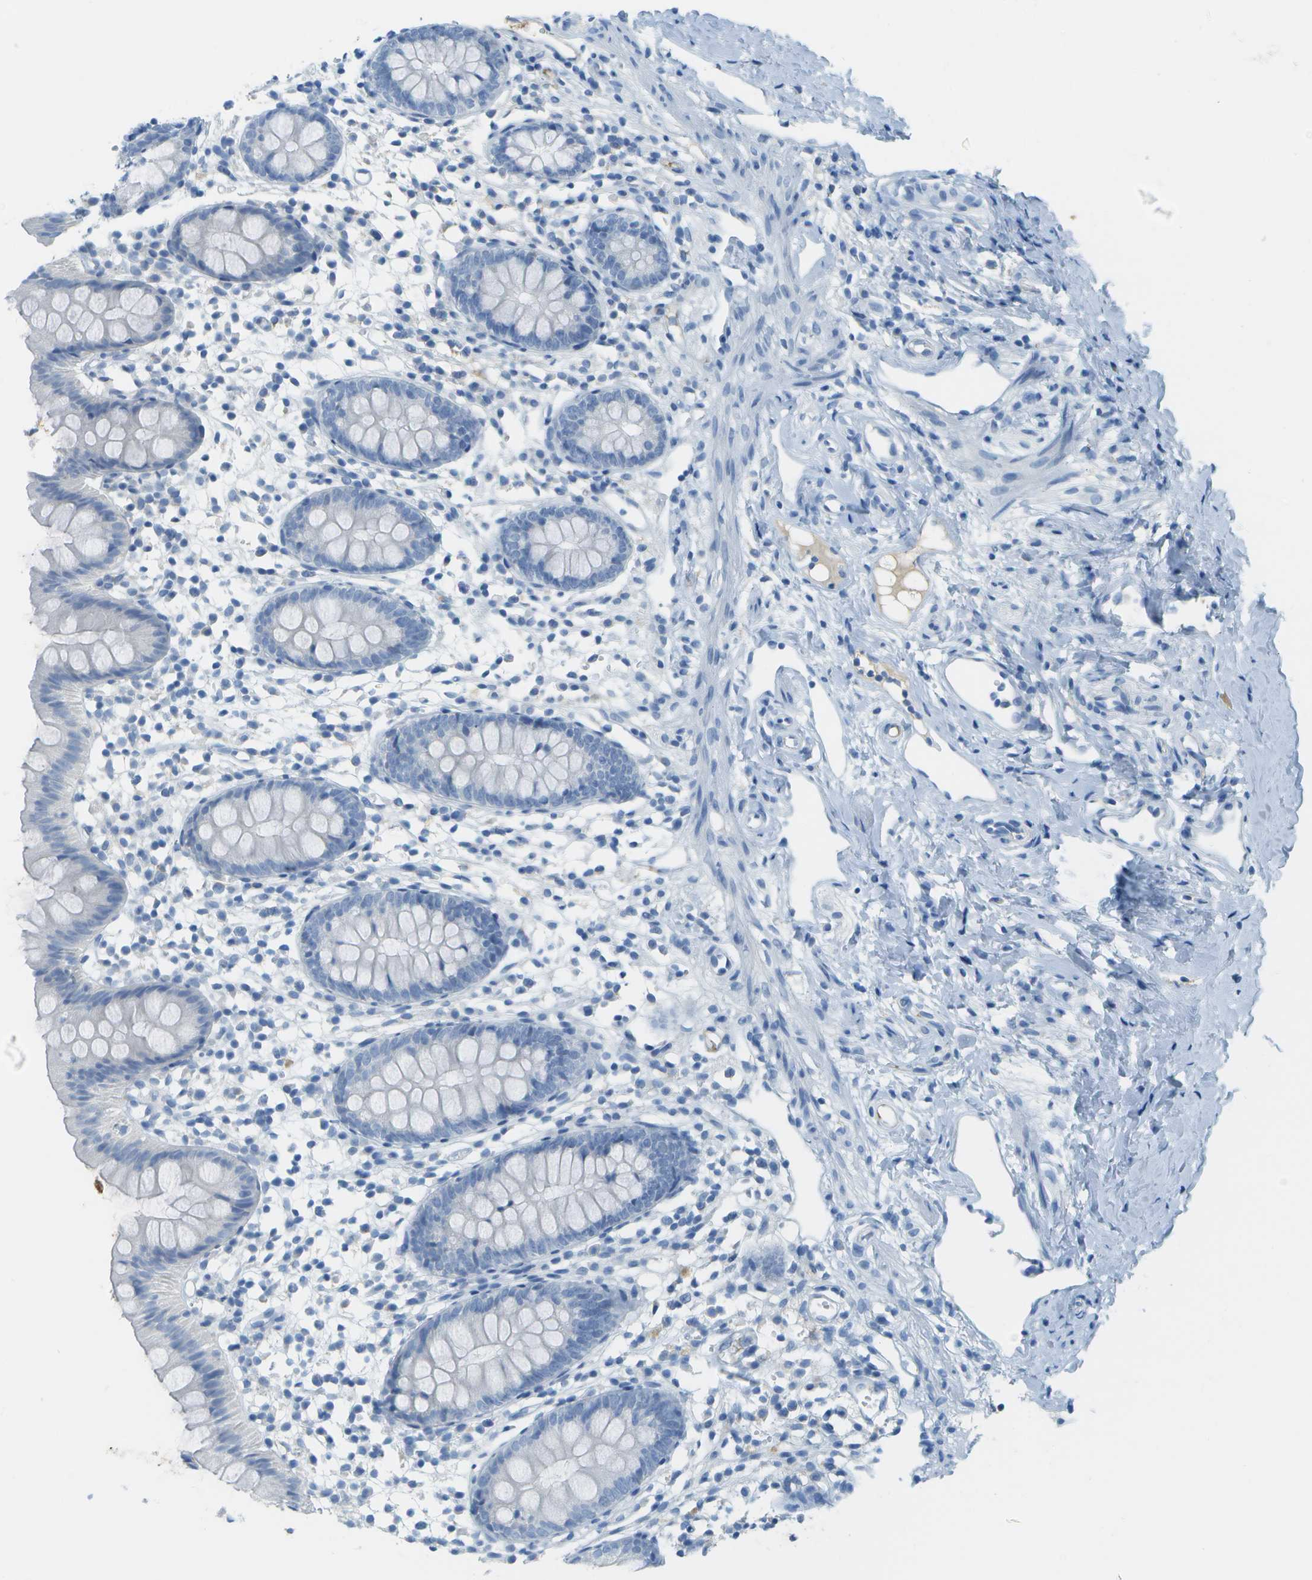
{"staining": {"intensity": "negative", "quantity": "none", "location": "none"}, "tissue": "appendix", "cell_type": "Glandular cells", "image_type": "normal", "snomed": [{"axis": "morphology", "description": "Normal tissue, NOS"}, {"axis": "topography", "description": "Appendix"}], "caption": "A high-resolution micrograph shows IHC staining of benign appendix, which shows no significant expression in glandular cells.", "gene": "C1S", "patient": {"sex": "female", "age": 20}}